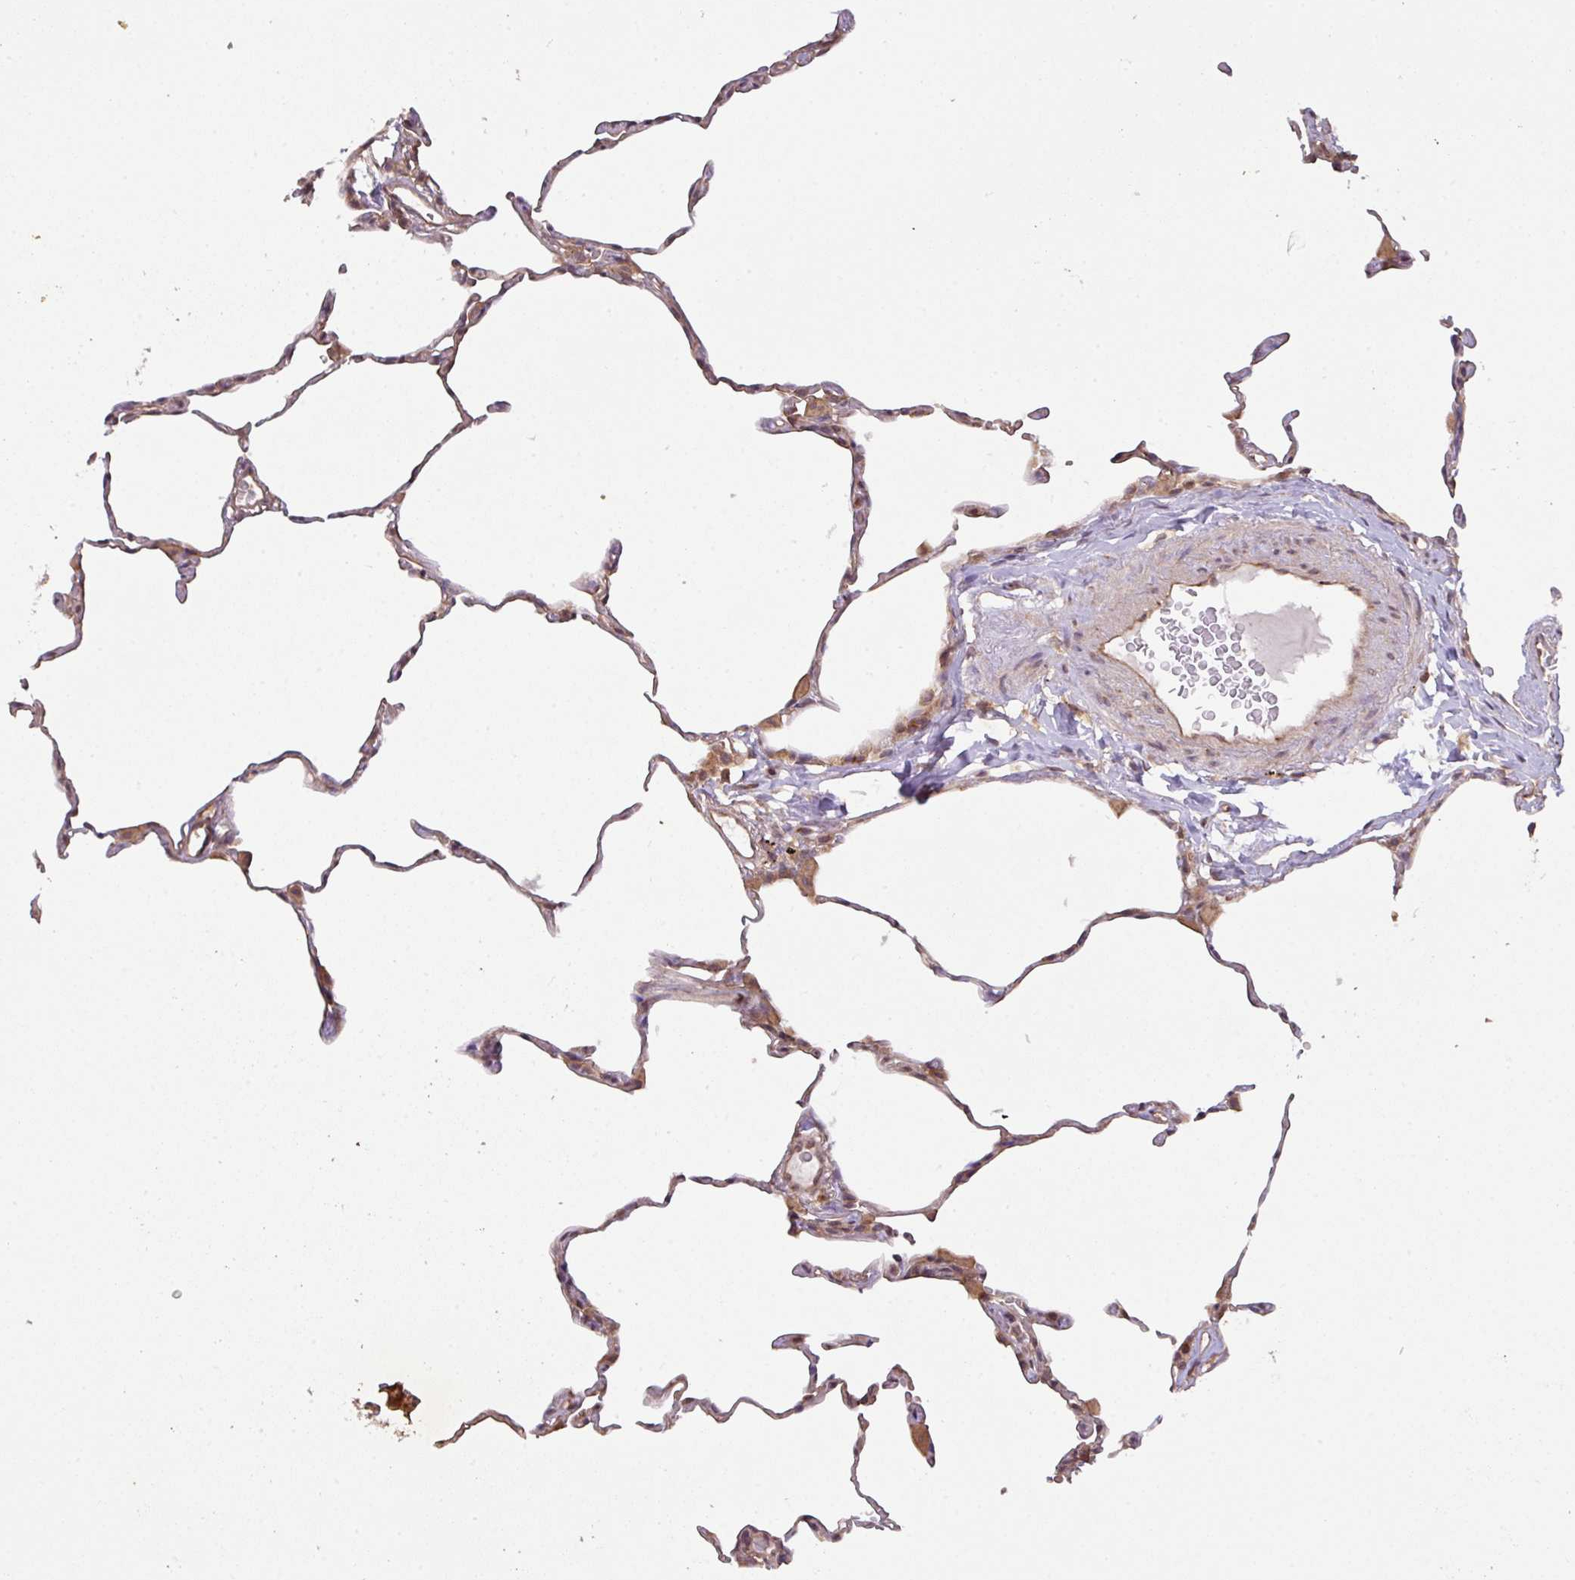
{"staining": {"intensity": "moderate", "quantity": "<25%", "location": "cytoplasmic/membranous"}, "tissue": "lung", "cell_type": "Alveolar cells", "image_type": "normal", "snomed": [{"axis": "morphology", "description": "Normal tissue, NOS"}, {"axis": "topography", "description": "Lung"}], "caption": "Immunohistochemistry of normal lung displays low levels of moderate cytoplasmic/membranous expression in about <25% of alveolar cells.", "gene": "CYFIP2", "patient": {"sex": "female", "age": 57}}